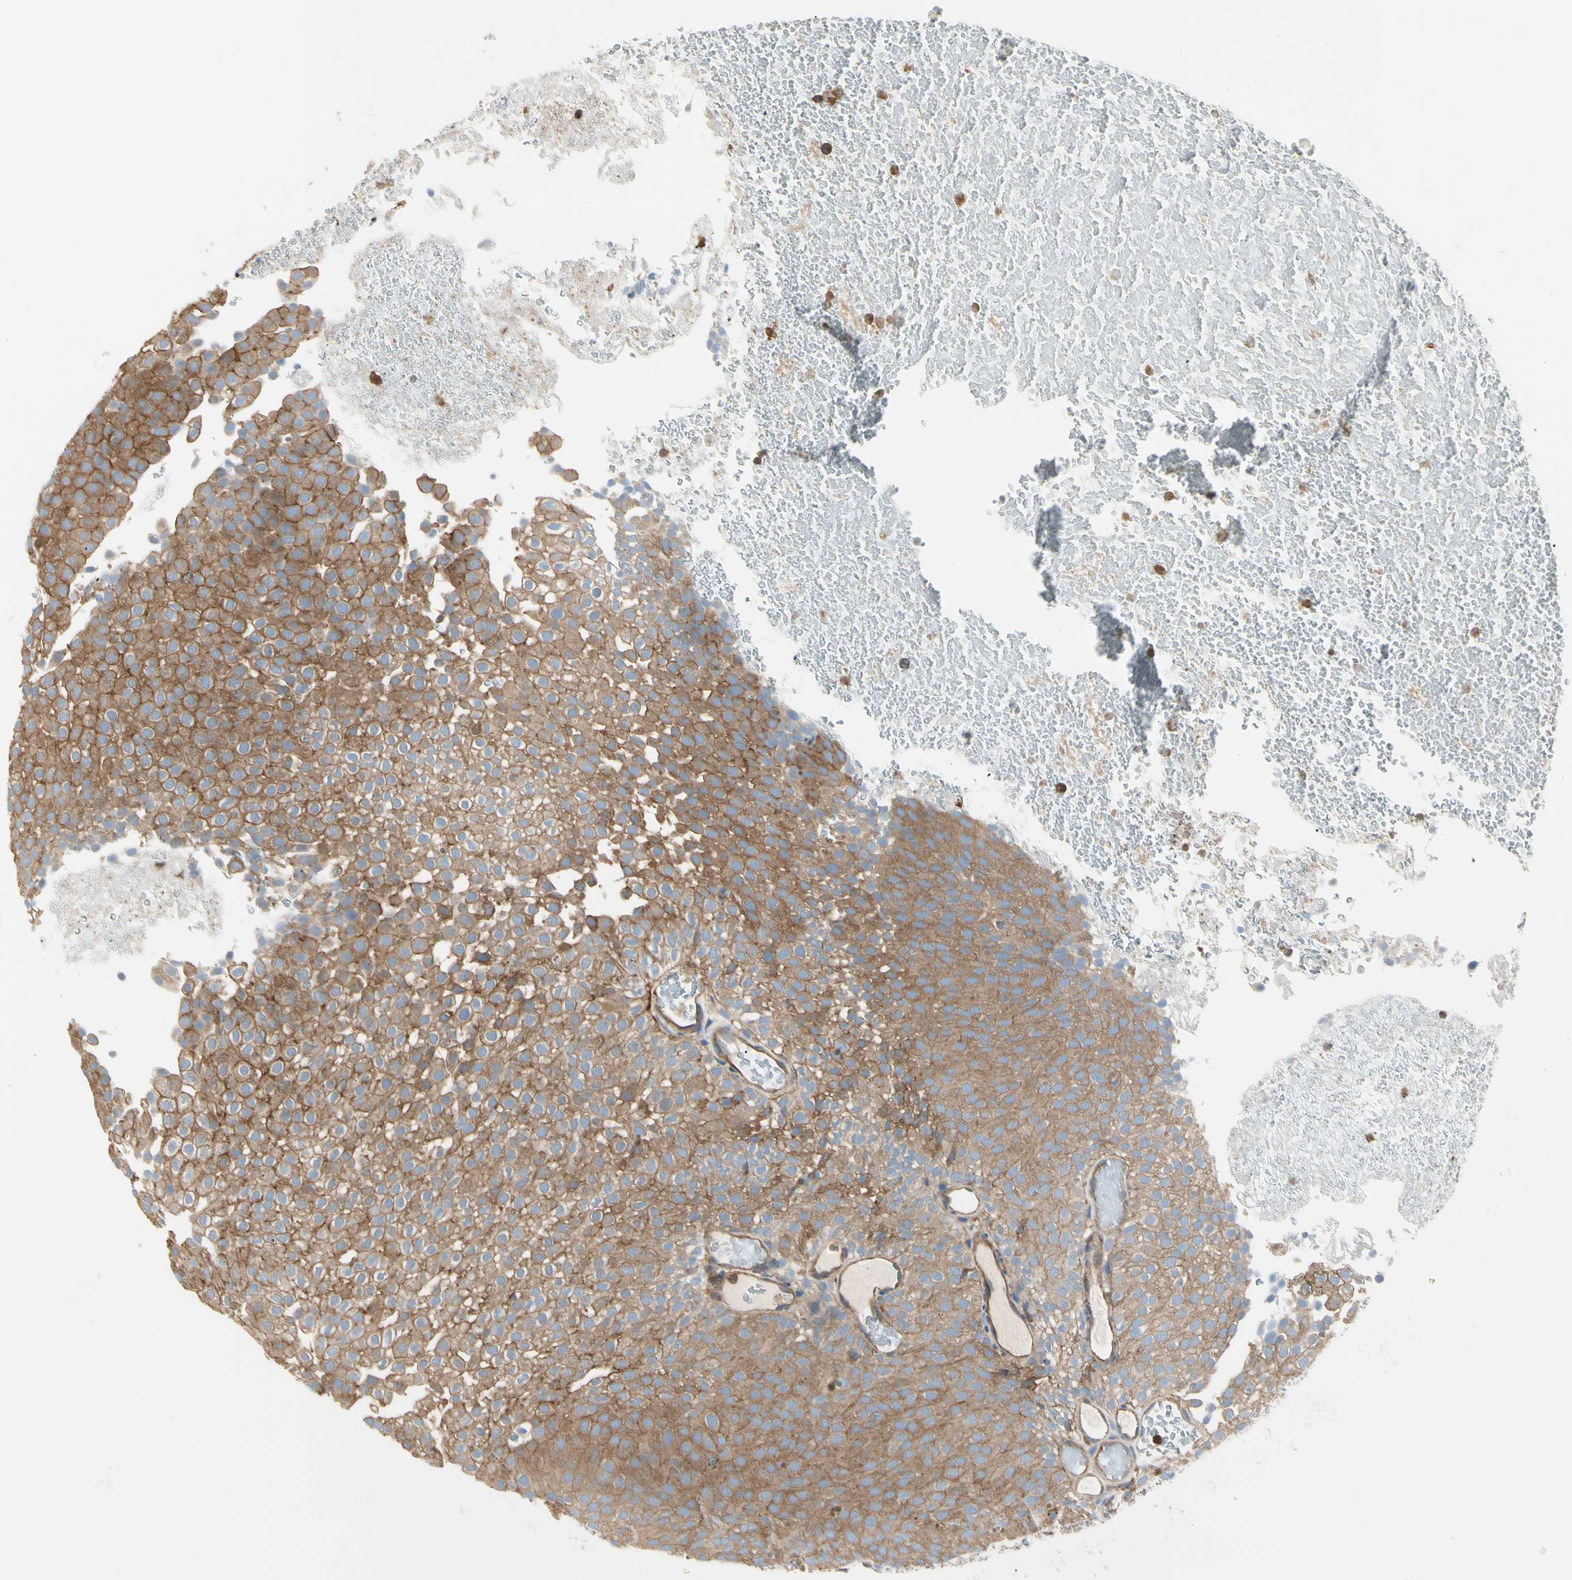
{"staining": {"intensity": "moderate", "quantity": ">75%", "location": "cytoplasmic/membranous"}, "tissue": "urothelial cancer", "cell_type": "Tumor cells", "image_type": "cancer", "snomed": [{"axis": "morphology", "description": "Urothelial carcinoma, Low grade"}, {"axis": "topography", "description": "Urinary bladder"}], "caption": "Protein staining of urothelial cancer tissue displays moderate cytoplasmic/membranous expression in about >75% of tumor cells.", "gene": "CAPZA2", "patient": {"sex": "male", "age": 78}}